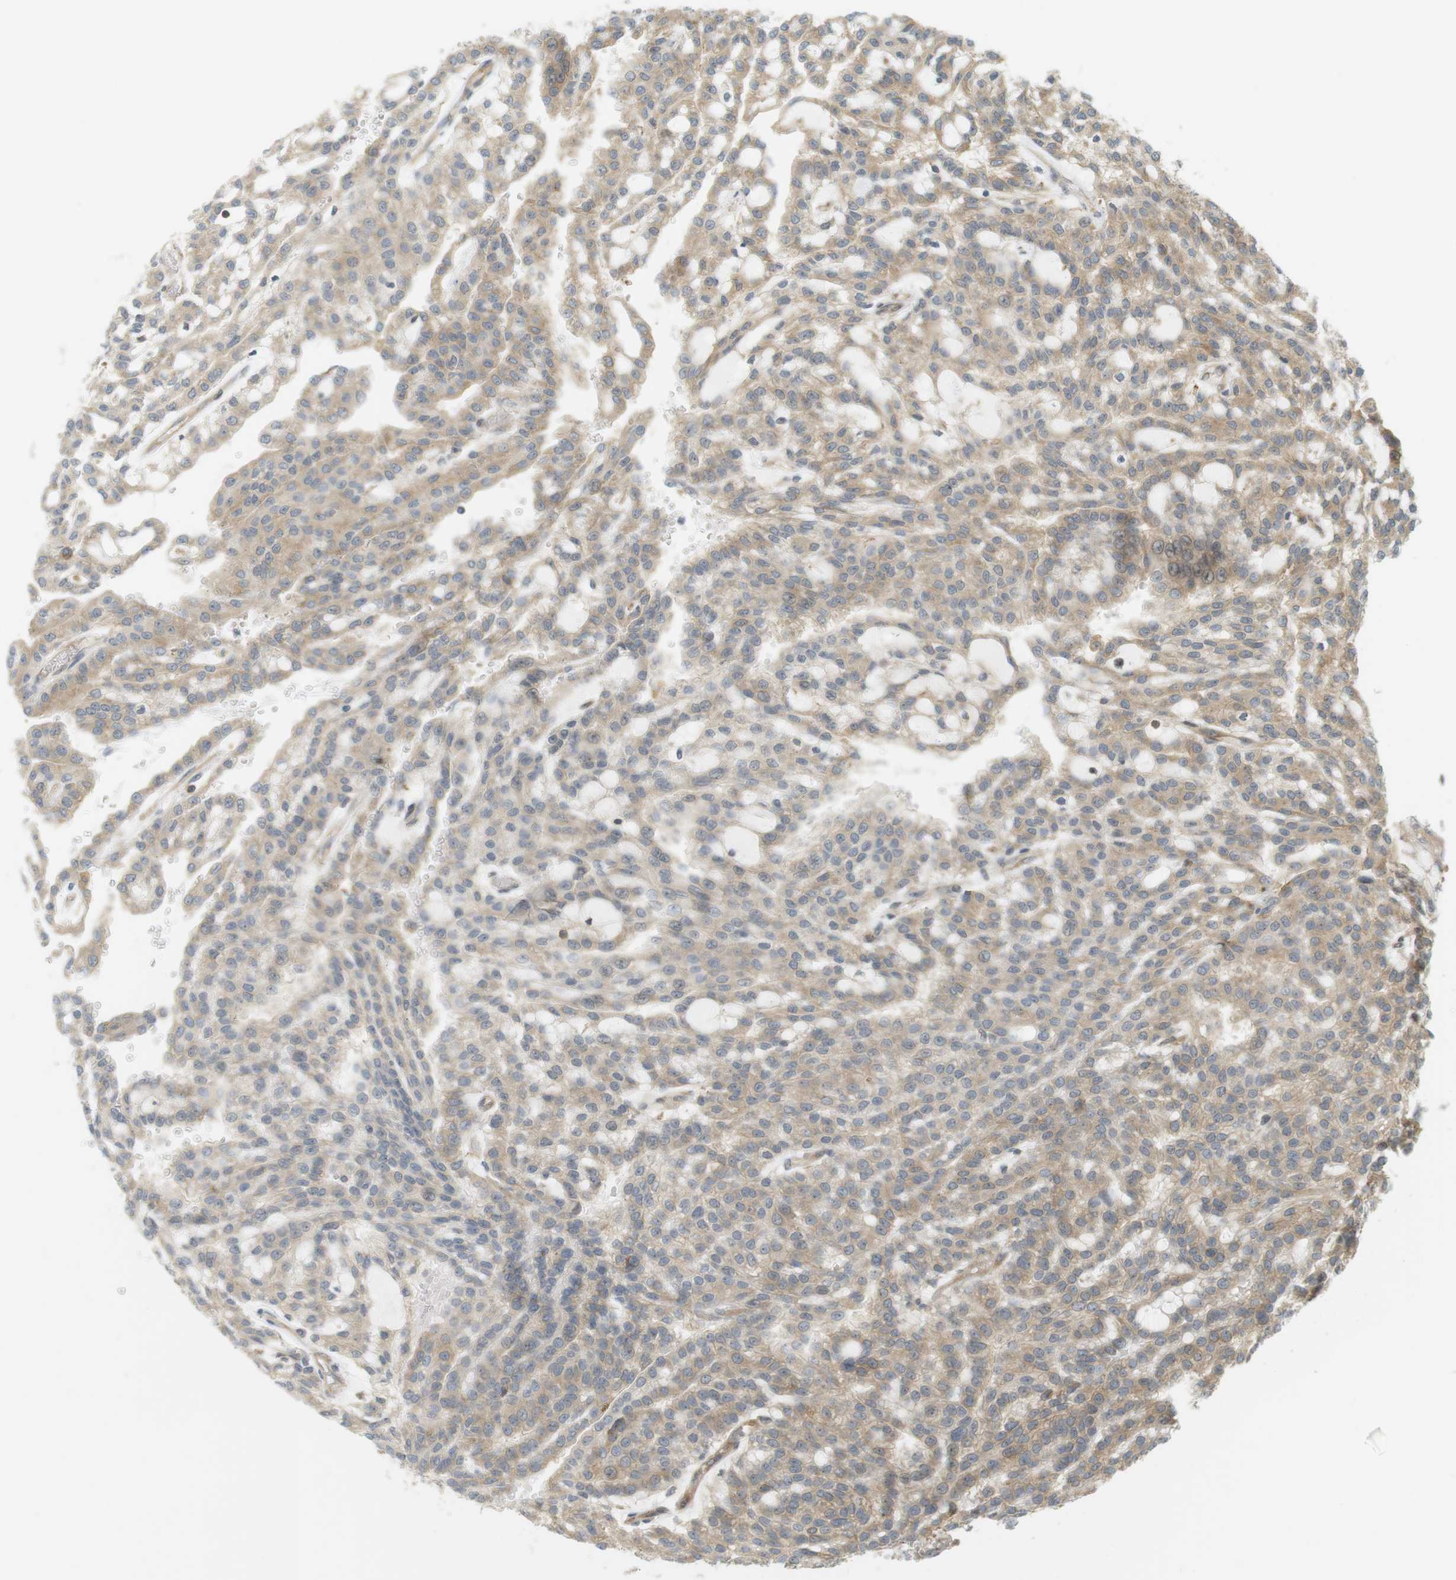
{"staining": {"intensity": "weak", "quantity": ">75%", "location": "cytoplasmic/membranous"}, "tissue": "renal cancer", "cell_type": "Tumor cells", "image_type": "cancer", "snomed": [{"axis": "morphology", "description": "Adenocarcinoma, NOS"}, {"axis": "topography", "description": "Kidney"}], "caption": "Tumor cells exhibit weak cytoplasmic/membranous positivity in about >75% of cells in adenocarcinoma (renal). Using DAB (brown) and hematoxylin (blue) stains, captured at high magnification using brightfield microscopy.", "gene": "PA2G4", "patient": {"sex": "male", "age": 63}}